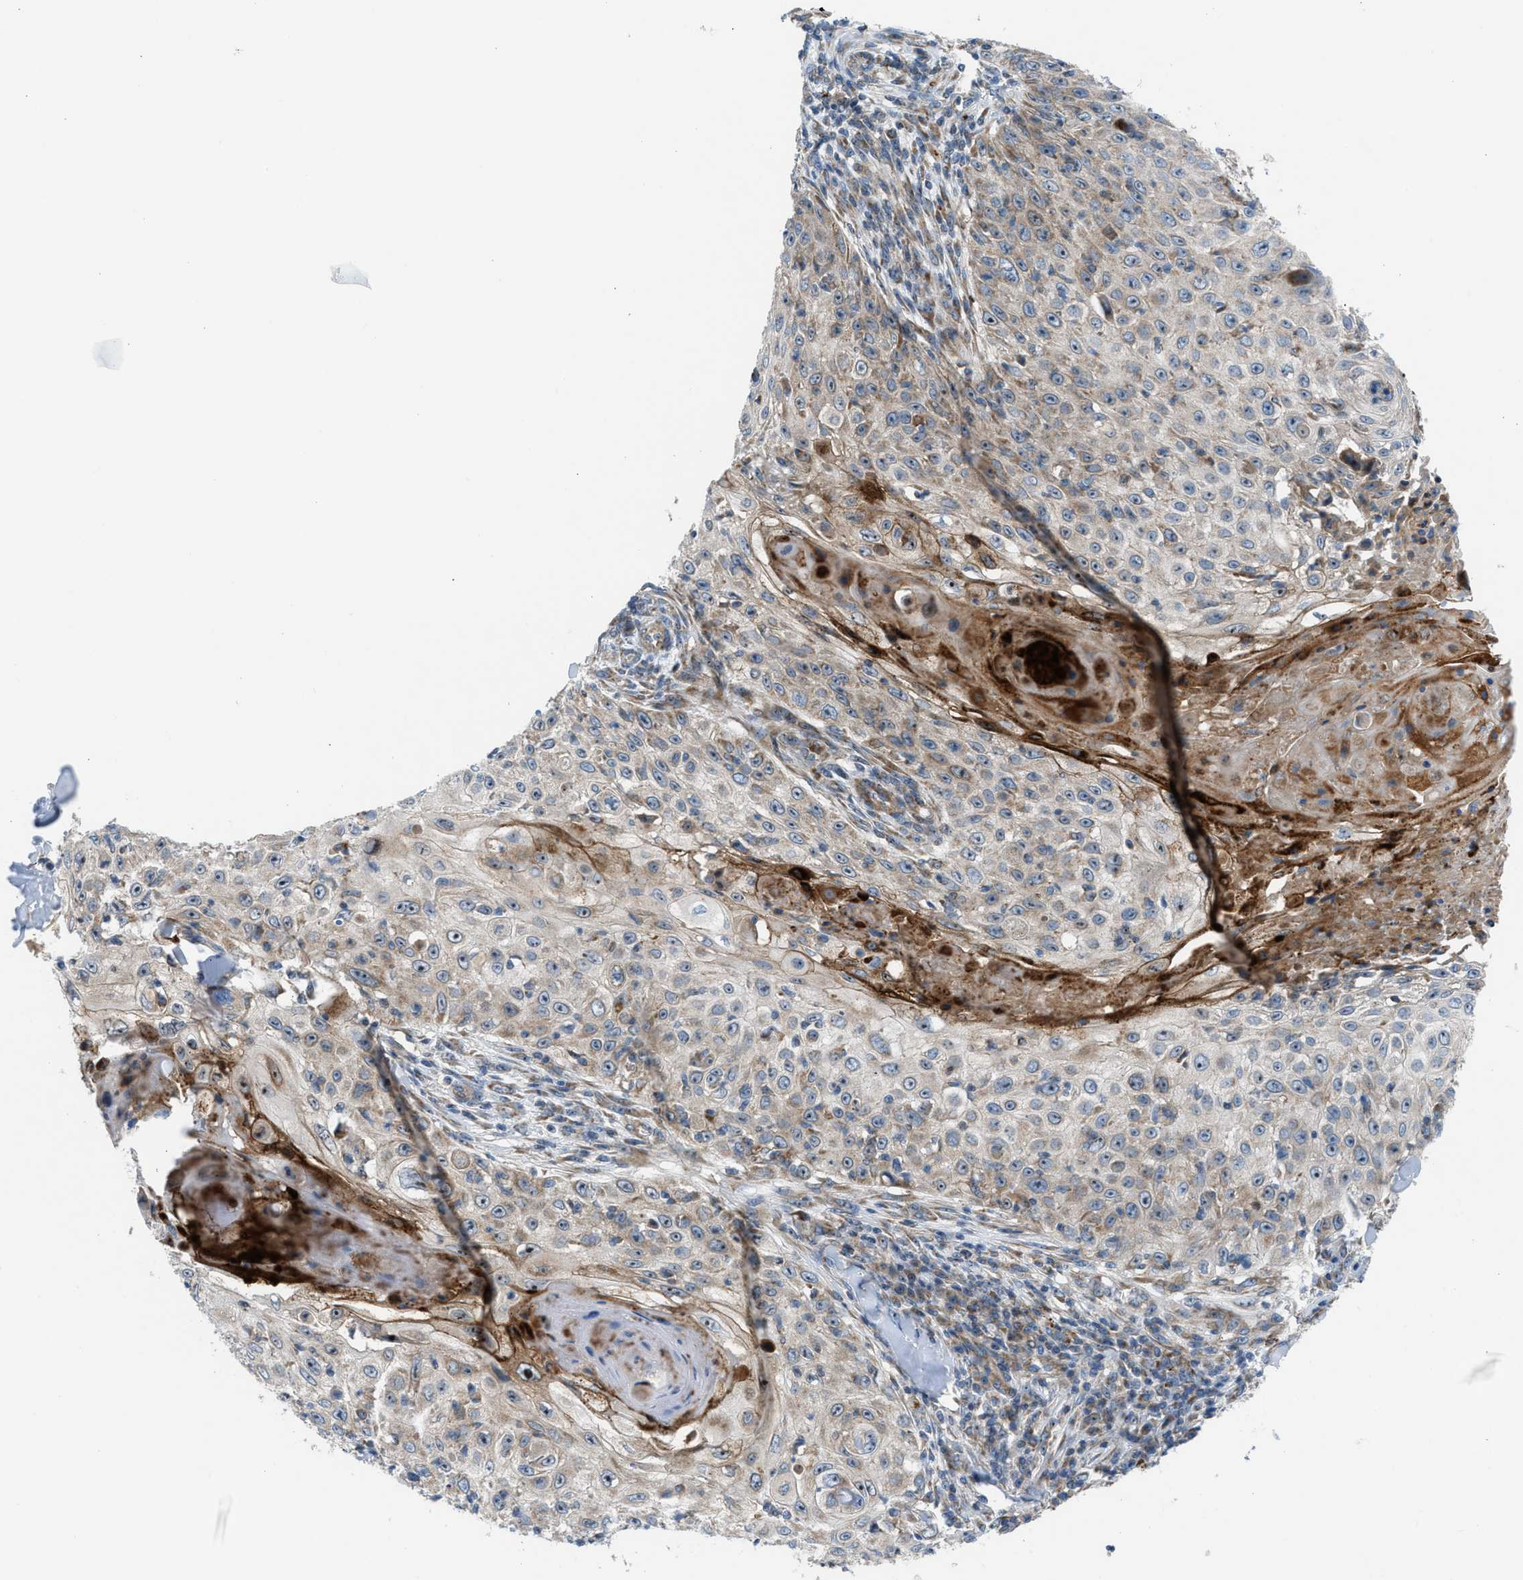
{"staining": {"intensity": "weak", "quantity": ">75%", "location": "cytoplasmic/membranous"}, "tissue": "skin cancer", "cell_type": "Tumor cells", "image_type": "cancer", "snomed": [{"axis": "morphology", "description": "Squamous cell carcinoma, NOS"}, {"axis": "topography", "description": "Skin"}], "caption": "This photomicrograph exhibits immunohistochemistry (IHC) staining of human skin cancer, with low weak cytoplasmic/membranous positivity in approximately >75% of tumor cells.", "gene": "TPH1", "patient": {"sex": "male", "age": 86}}